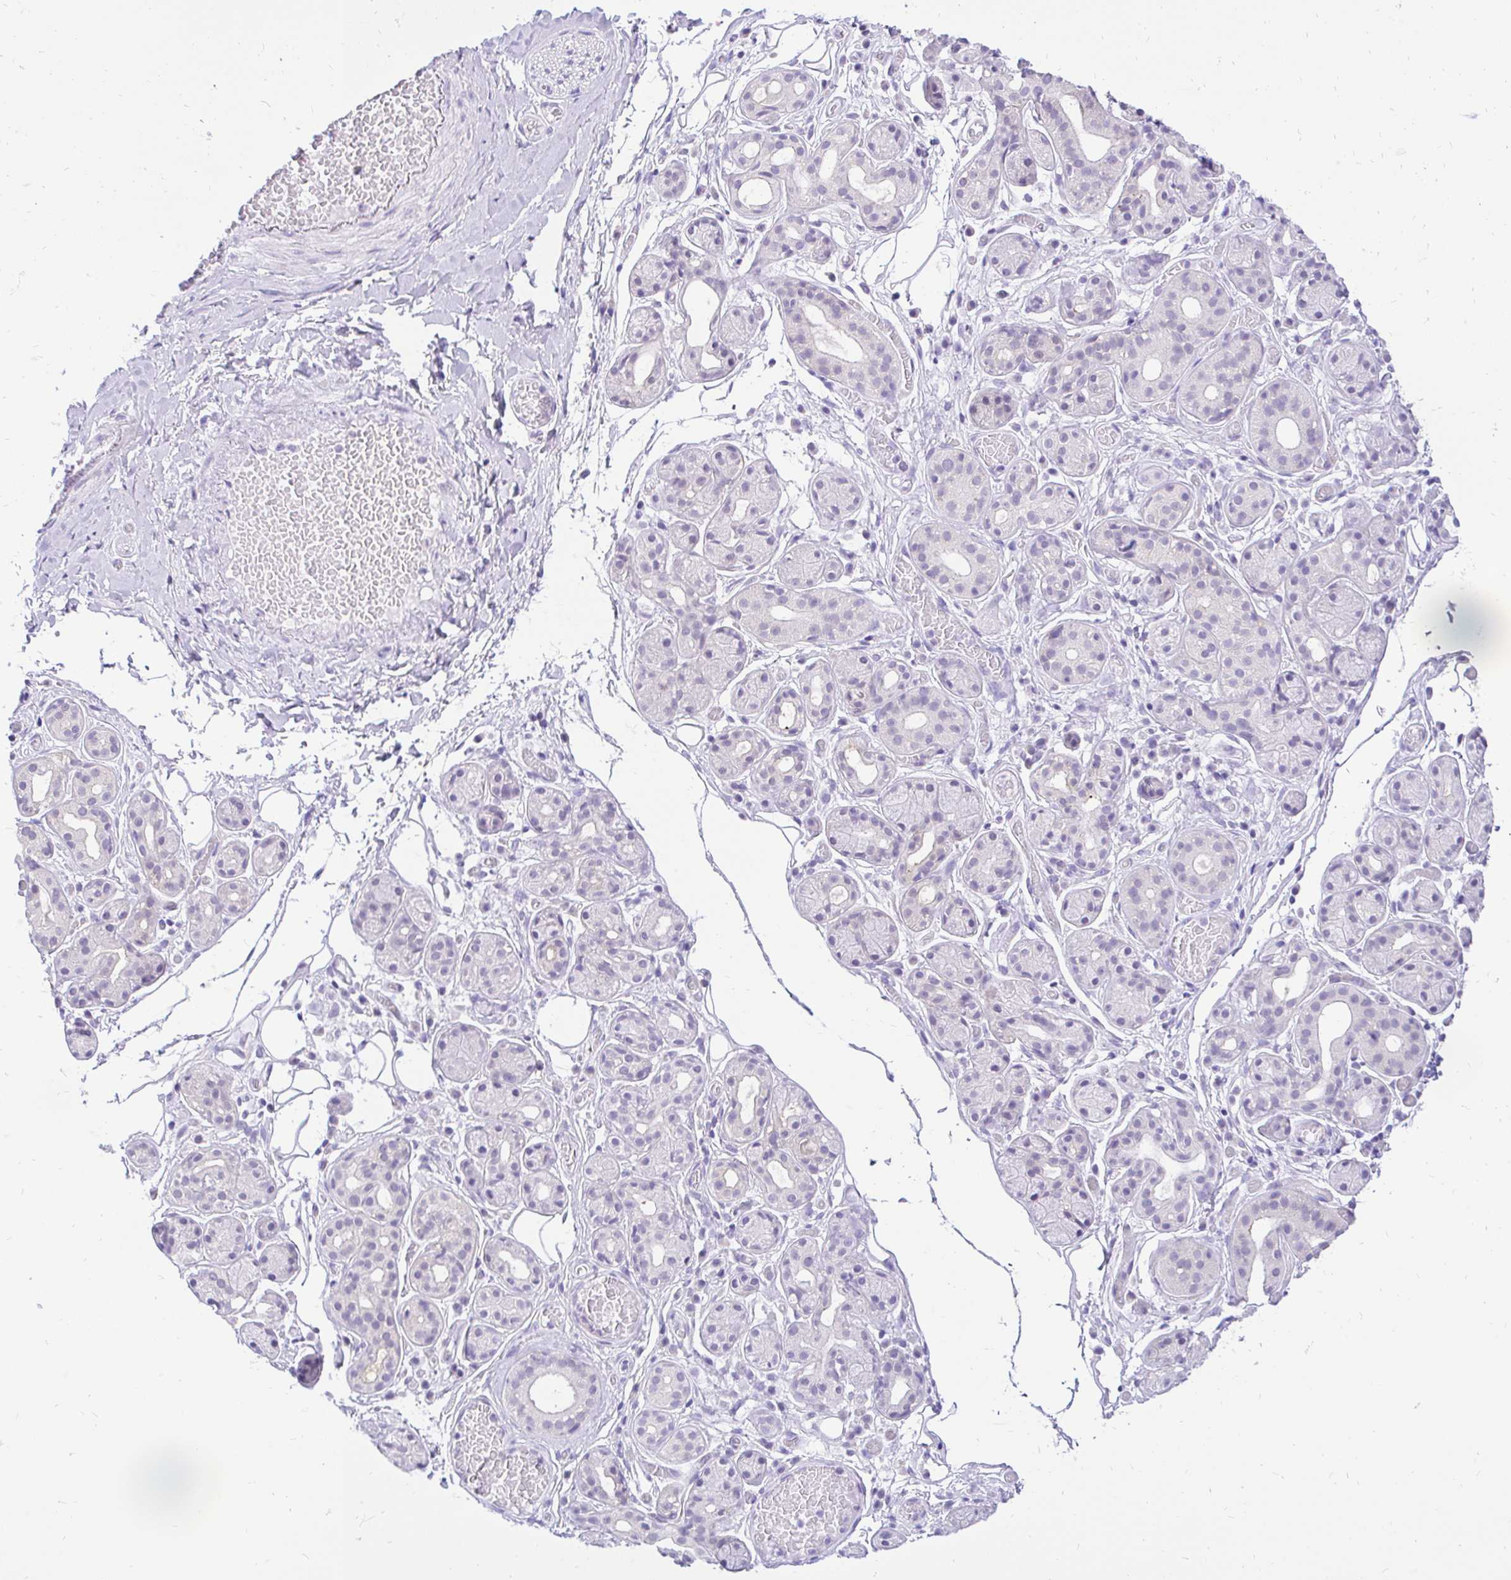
{"staining": {"intensity": "negative", "quantity": "none", "location": "none"}, "tissue": "salivary gland", "cell_type": "Glandular cells", "image_type": "normal", "snomed": [{"axis": "morphology", "description": "Normal tissue, NOS"}, {"axis": "topography", "description": "Salivary gland"}, {"axis": "topography", "description": "Peripheral nerve tissue"}], "caption": "Immunohistochemistry of unremarkable human salivary gland shows no expression in glandular cells.", "gene": "FATE1", "patient": {"sex": "male", "age": 71}}